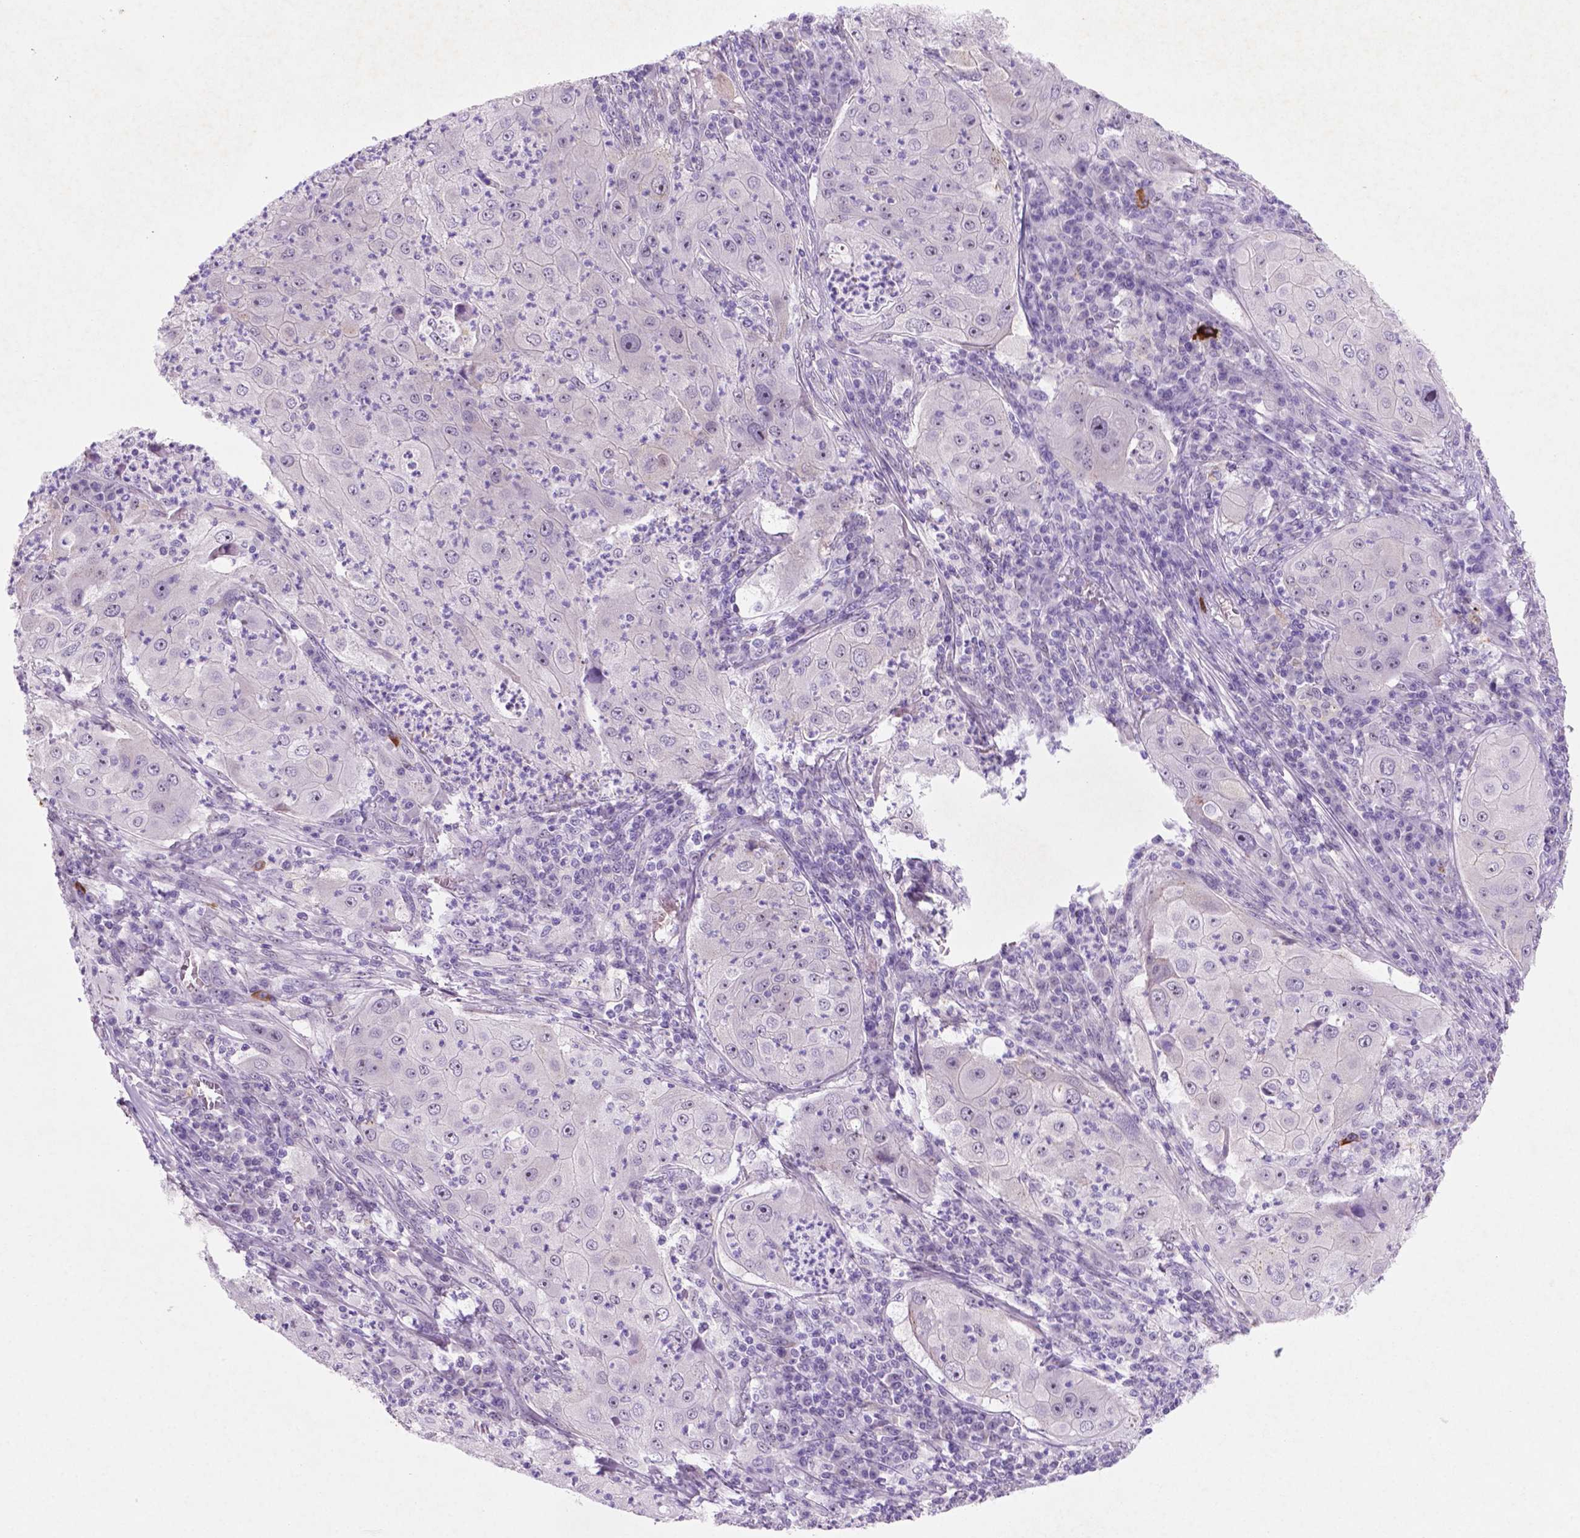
{"staining": {"intensity": "negative", "quantity": "none", "location": "none"}, "tissue": "lung cancer", "cell_type": "Tumor cells", "image_type": "cancer", "snomed": [{"axis": "morphology", "description": "Squamous cell carcinoma, NOS"}, {"axis": "topography", "description": "Lung"}], "caption": "The photomicrograph reveals no significant staining in tumor cells of lung cancer.", "gene": "C18orf21", "patient": {"sex": "female", "age": 59}}